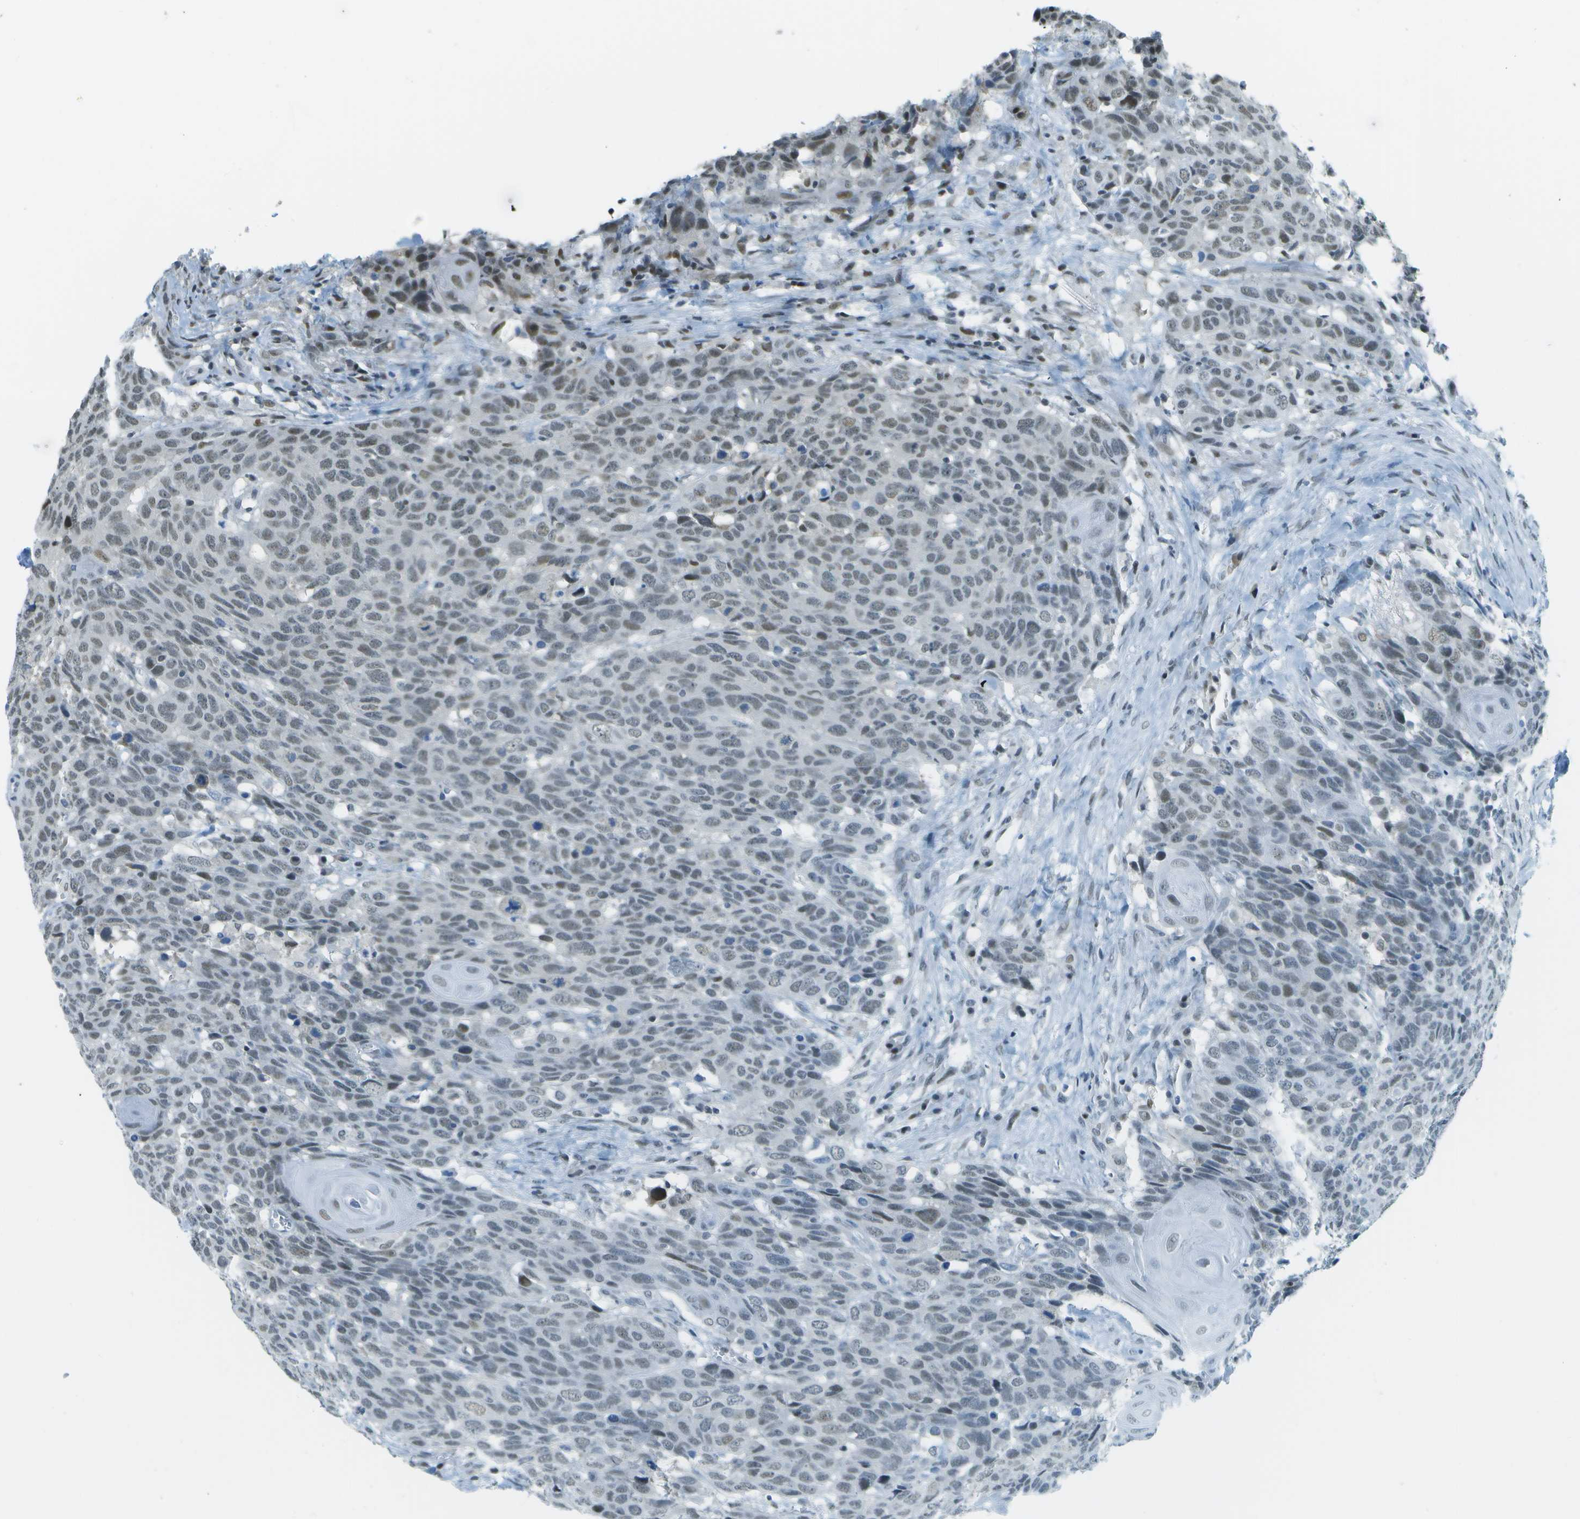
{"staining": {"intensity": "weak", "quantity": "25%-75%", "location": "nuclear"}, "tissue": "head and neck cancer", "cell_type": "Tumor cells", "image_type": "cancer", "snomed": [{"axis": "morphology", "description": "Squamous cell carcinoma, NOS"}, {"axis": "topography", "description": "Head-Neck"}], "caption": "Human head and neck squamous cell carcinoma stained for a protein (brown) demonstrates weak nuclear positive staining in about 25%-75% of tumor cells.", "gene": "NEK11", "patient": {"sex": "male", "age": 66}}